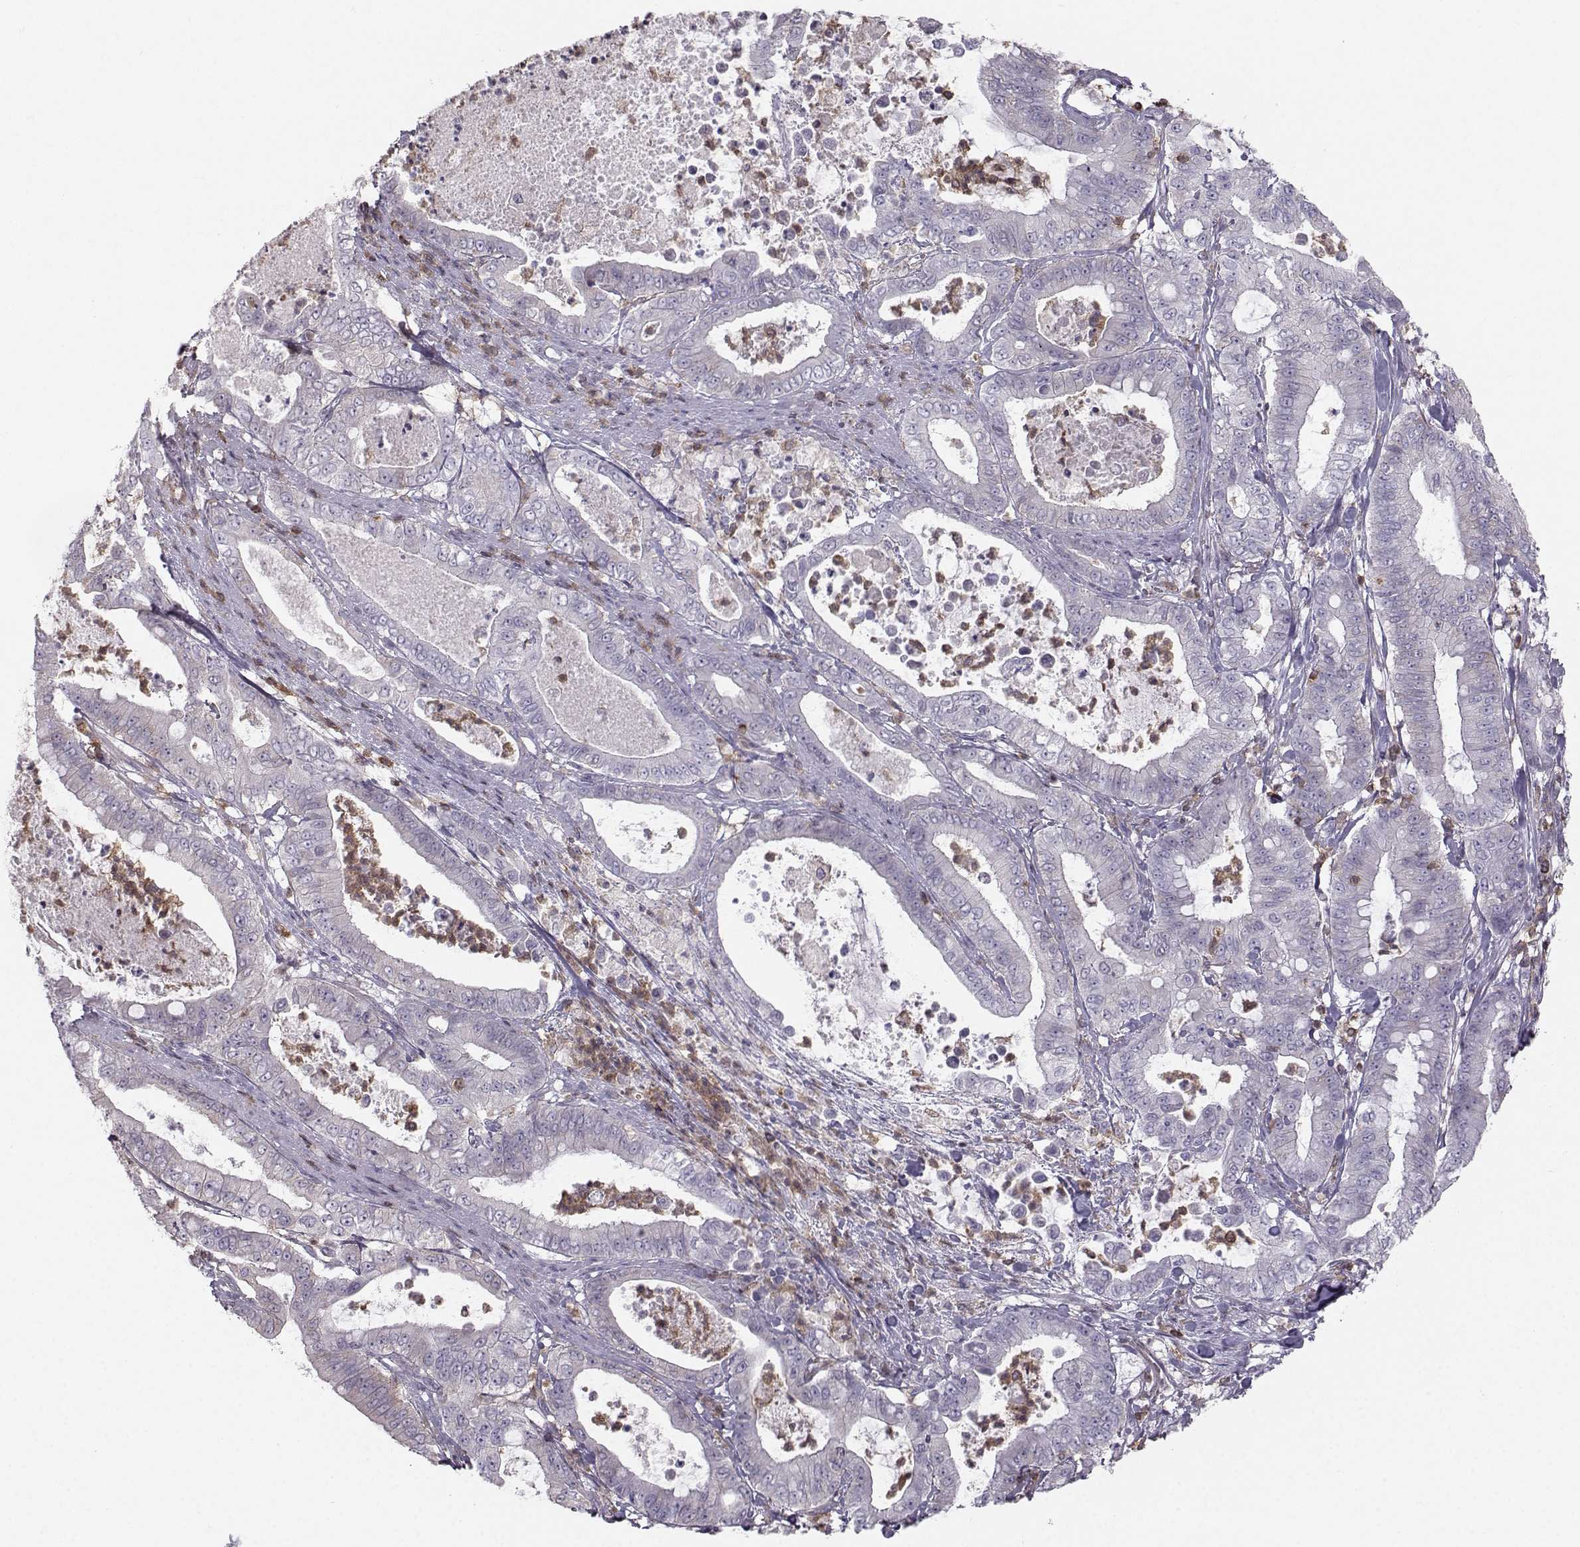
{"staining": {"intensity": "negative", "quantity": "none", "location": "none"}, "tissue": "pancreatic cancer", "cell_type": "Tumor cells", "image_type": "cancer", "snomed": [{"axis": "morphology", "description": "Adenocarcinoma, NOS"}, {"axis": "topography", "description": "Pancreas"}], "caption": "Immunohistochemical staining of adenocarcinoma (pancreatic) displays no significant expression in tumor cells. (Immunohistochemistry, brightfield microscopy, high magnification).", "gene": "ZBTB32", "patient": {"sex": "male", "age": 71}}